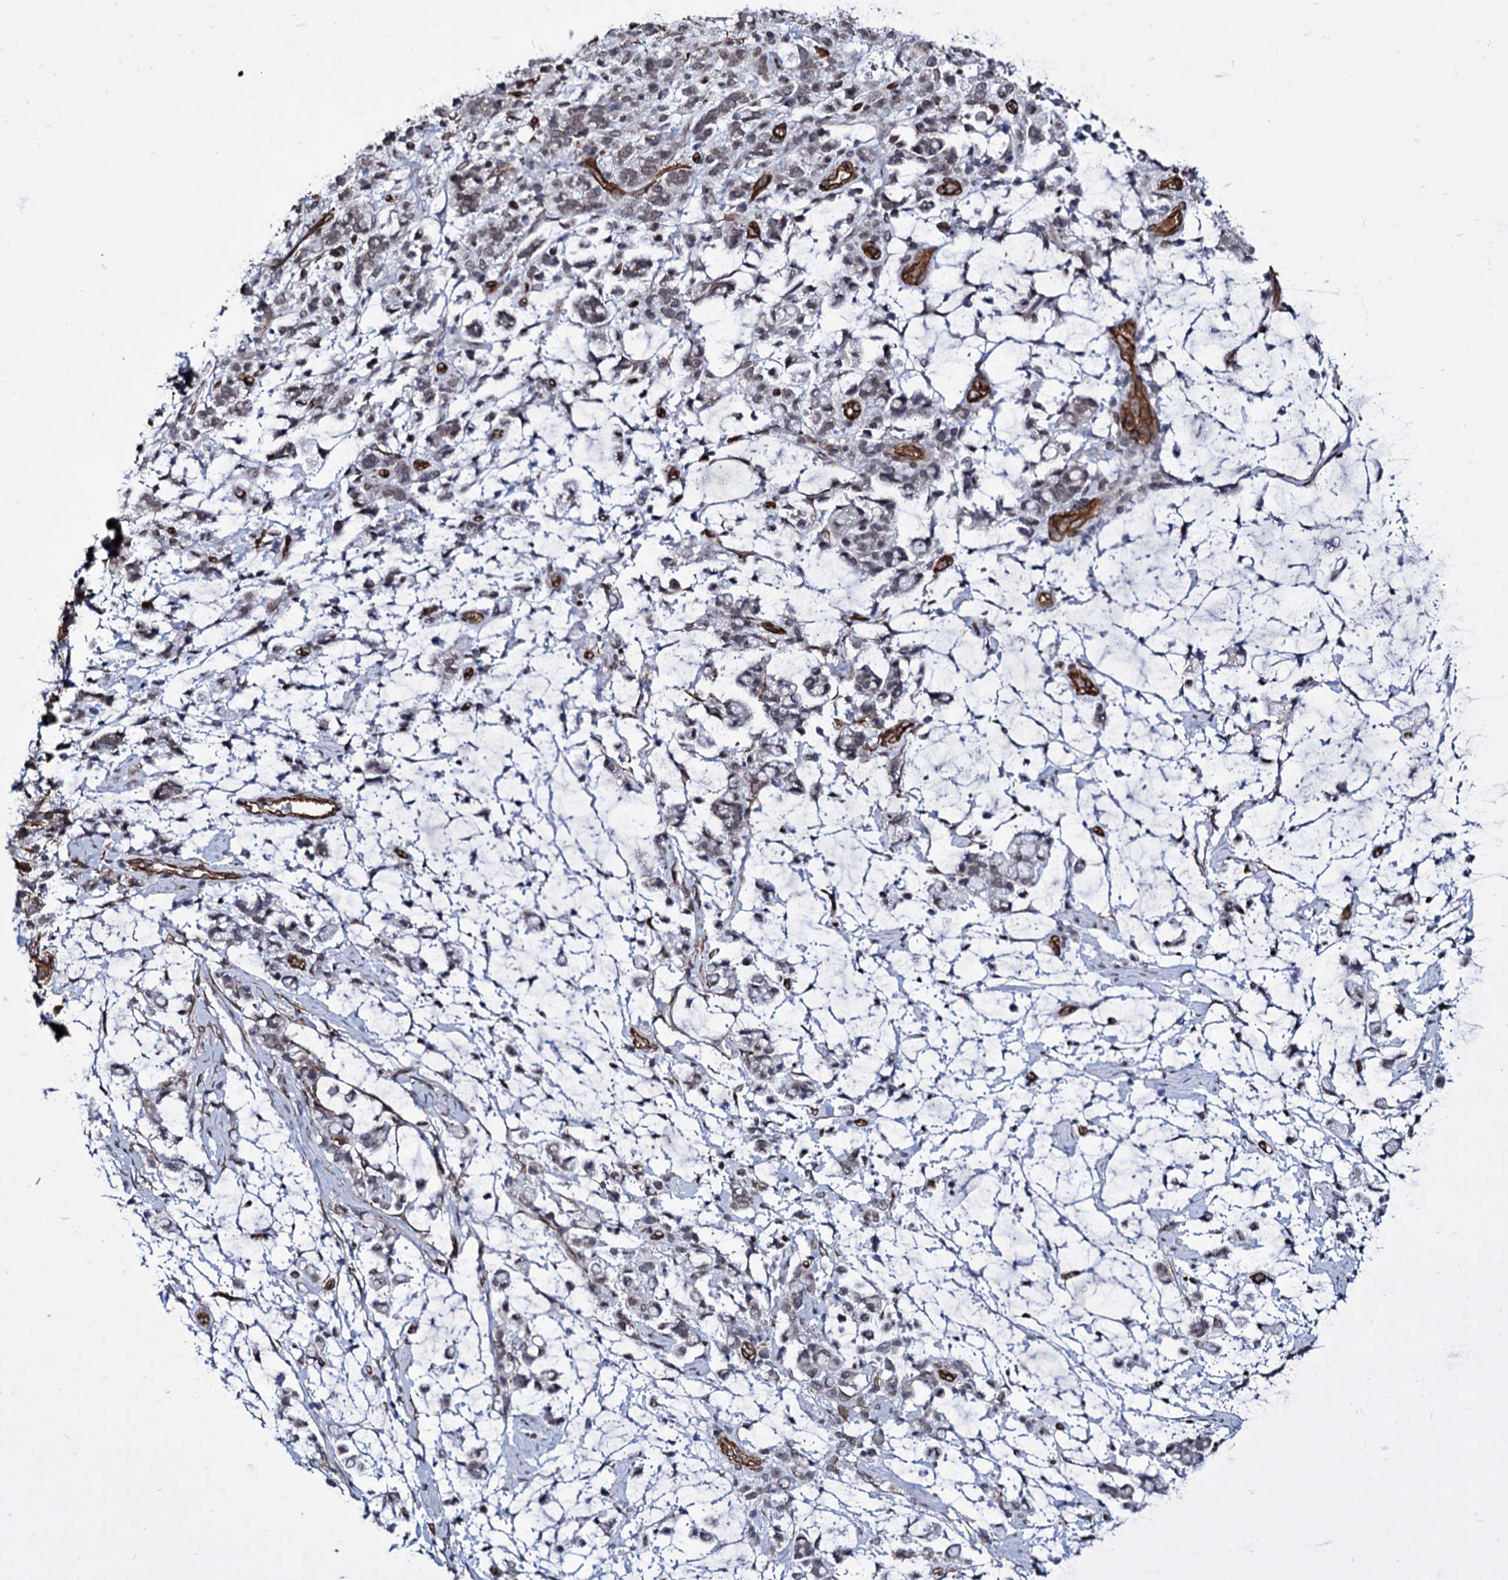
{"staining": {"intensity": "negative", "quantity": "none", "location": "none"}, "tissue": "stomach cancer", "cell_type": "Tumor cells", "image_type": "cancer", "snomed": [{"axis": "morphology", "description": "Adenocarcinoma, NOS"}, {"axis": "topography", "description": "Stomach"}], "caption": "Tumor cells show no significant protein staining in stomach adenocarcinoma.", "gene": "ZC3H12C", "patient": {"sex": "female", "age": 60}}